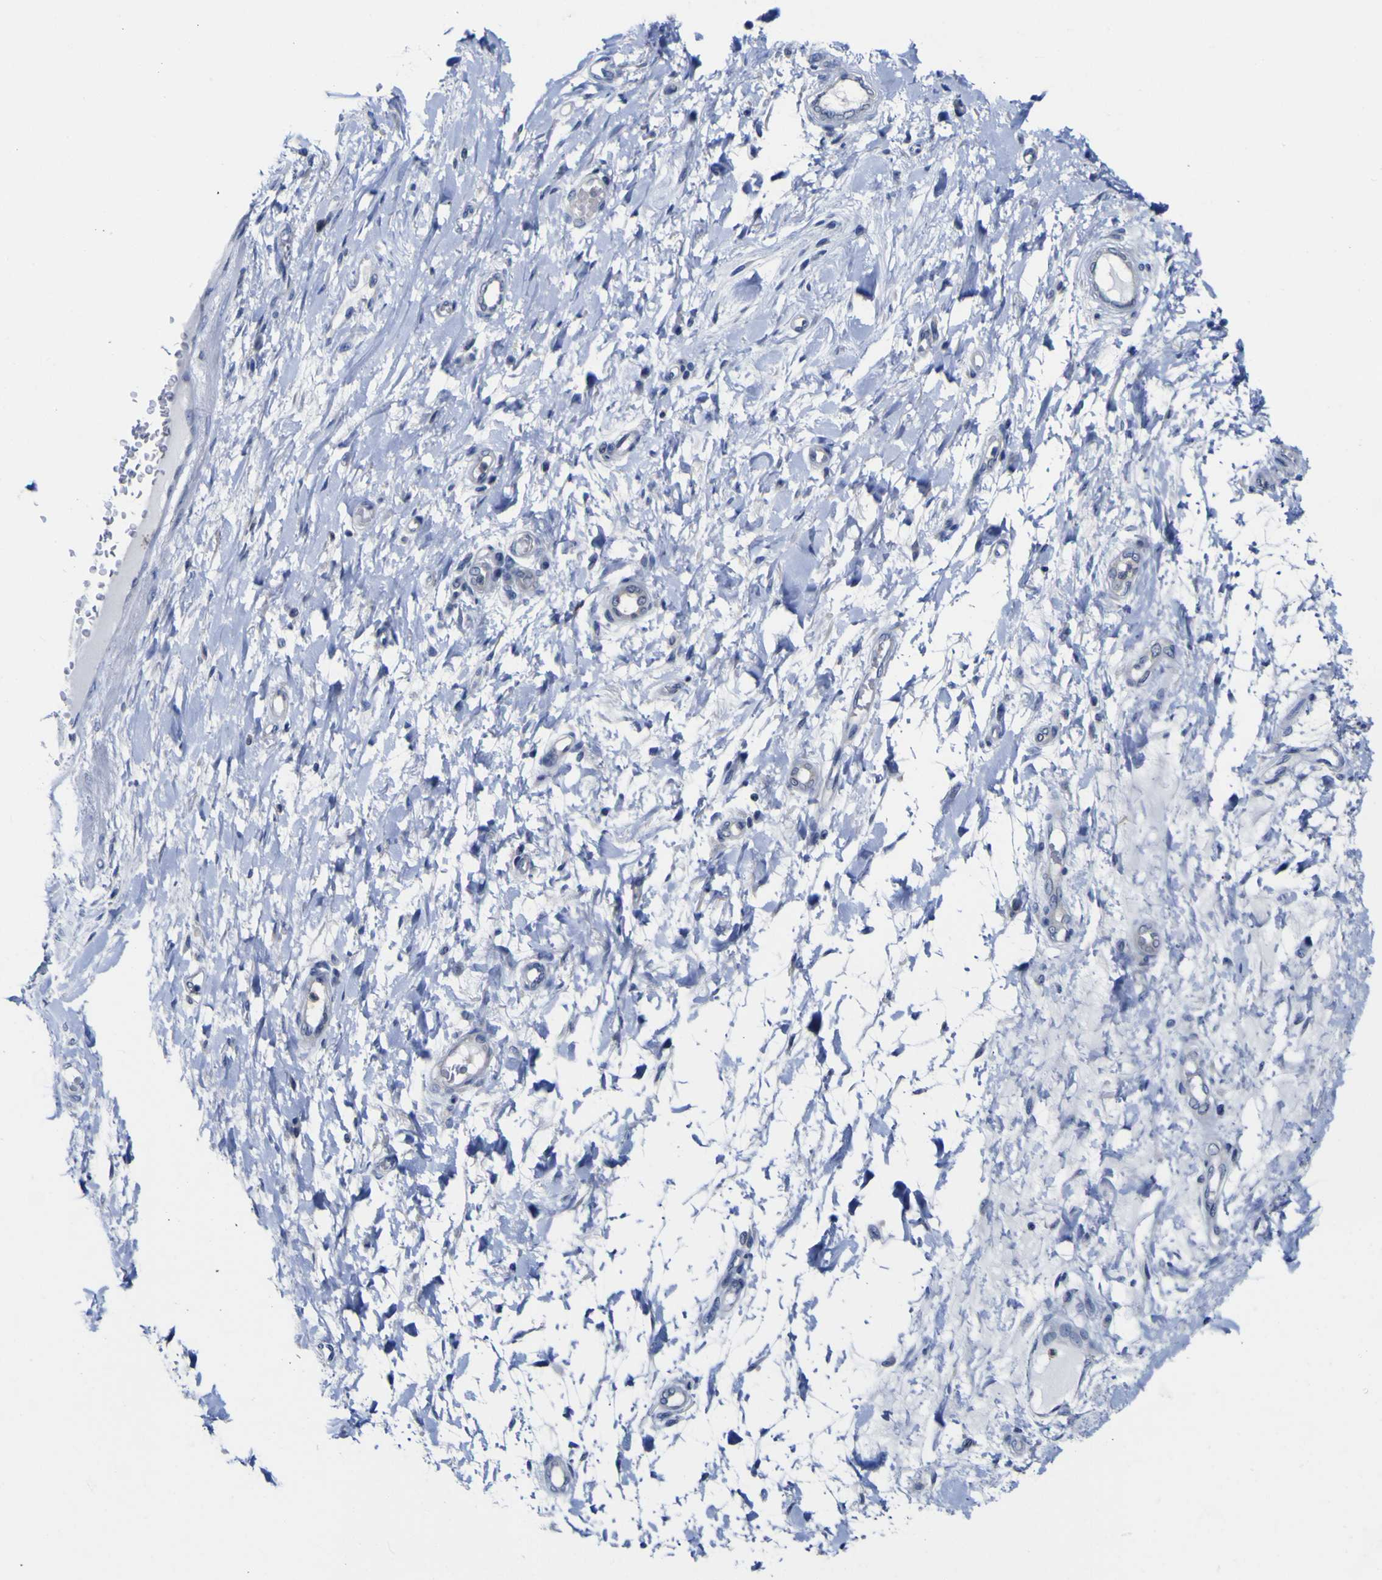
{"staining": {"intensity": "negative", "quantity": "none", "location": "none"}, "tissue": "adipose tissue", "cell_type": "Adipocytes", "image_type": "normal", "snomed": [{"axis": "morphology", "description": "Normal tissue, NOS"}, {"axis": "morphology", "description": "Adenocarcinoma, NOS"}, {"axis": "topography", "description": "Esophagus"}], "caption": "The photomicrograph demonstrates no significant positivity in adipocytes of adipose tissue. The staining was performed using DAB to visualize the protein expression in brown, while the nuclei were stained in blue with hematoxylin (Magnification: 20x).", "gene": "CASP6", "patient": {"sex": "male", "age": 62}}